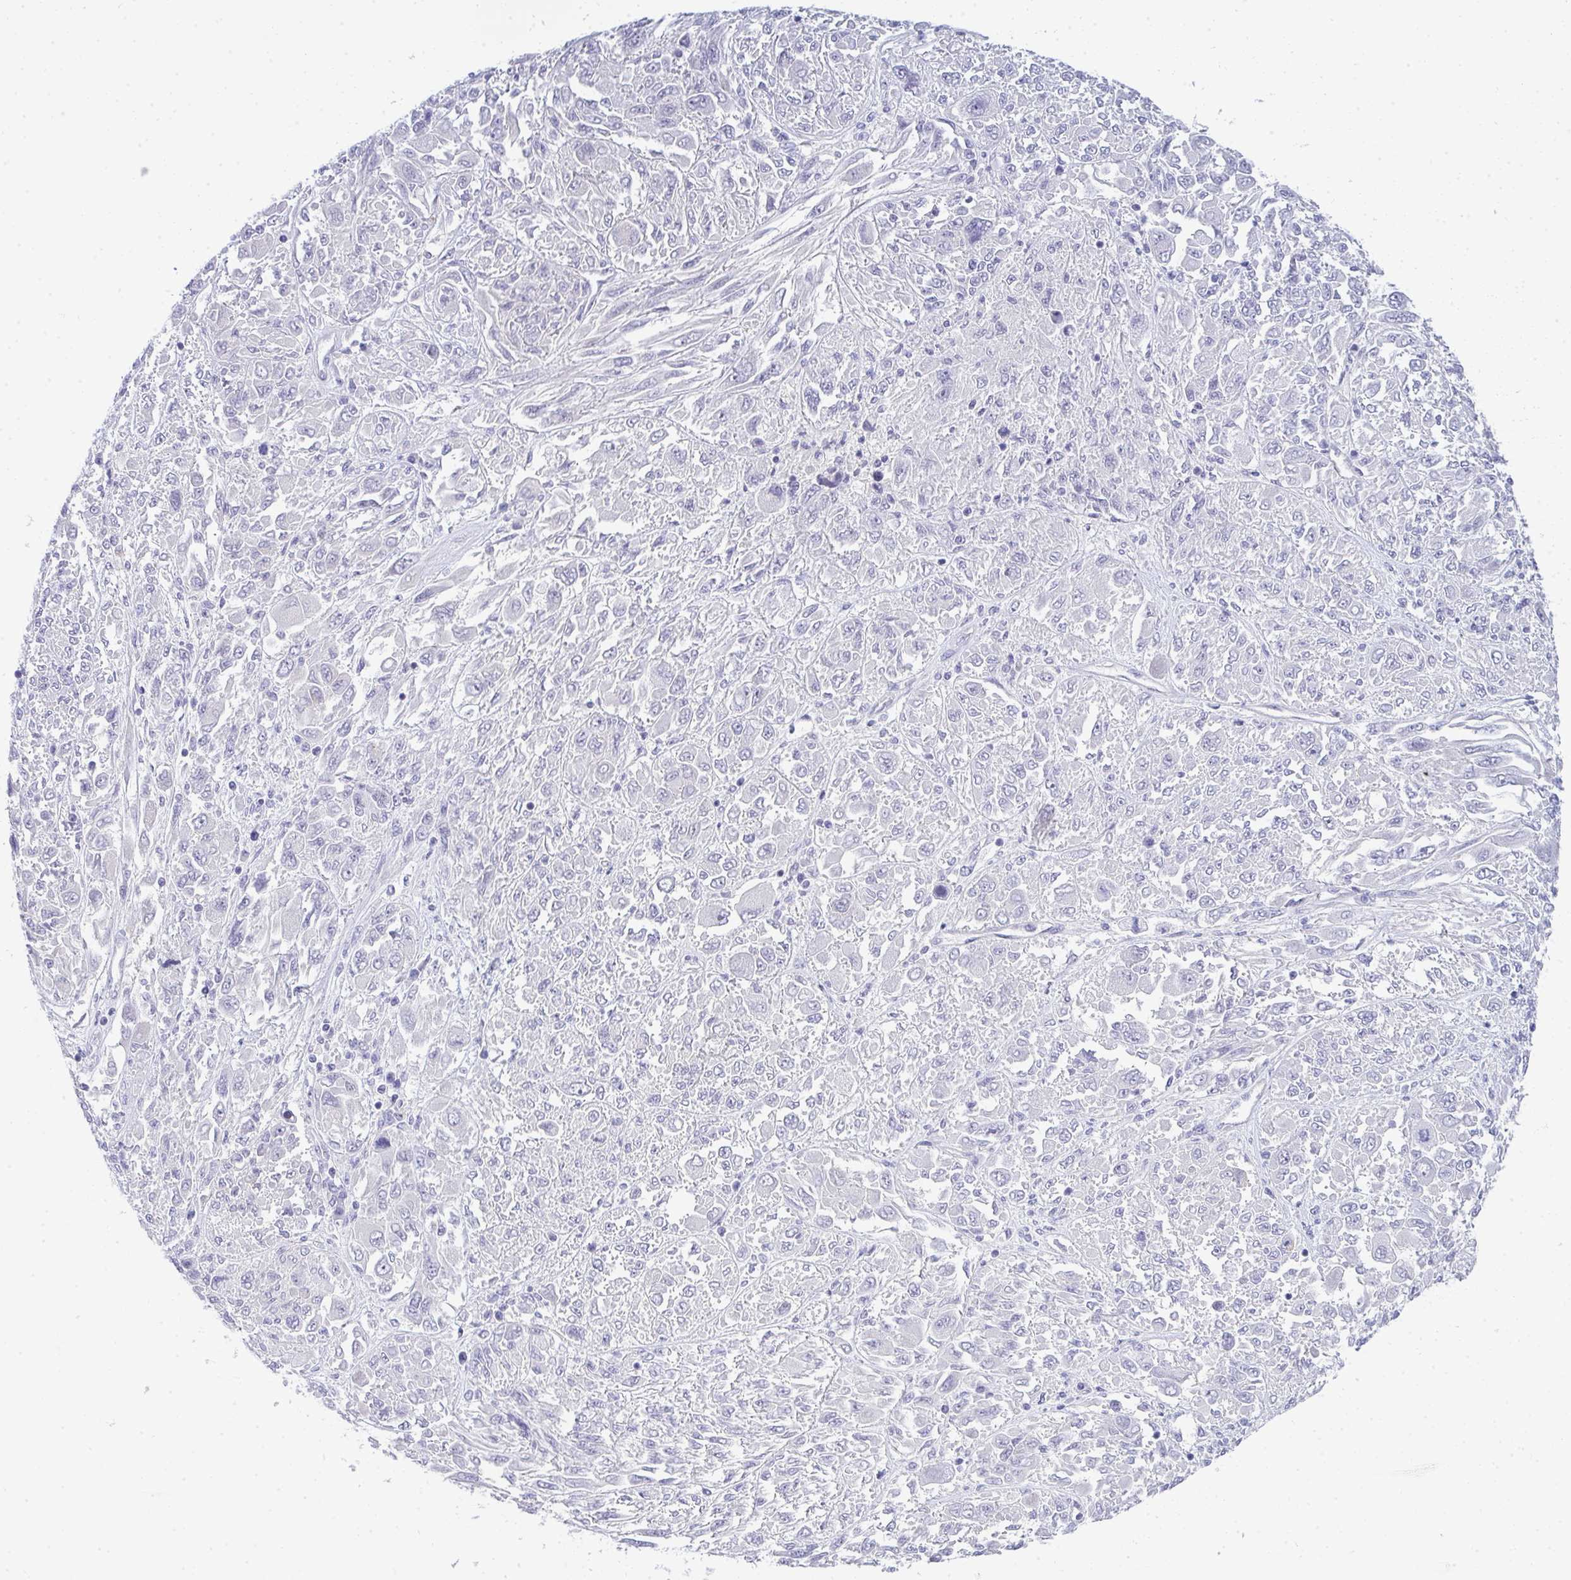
{"staining": {"intensity": "negative", "quantity": "none", "location": "none"}, "tissue": "melanoma", "cell_type": "Tumor cells", "image_type": "cancer", "snomed": [{"axis": "morphology", "description": "Malignant melanoma, NOS"}, {"axis": "topography", "description": "Skin"}], "caption": "Tumor cells are negative for brown protein staining in melanoma.", "gene": "TMEM82", "patient": {"sex": "female", "age": 91}}